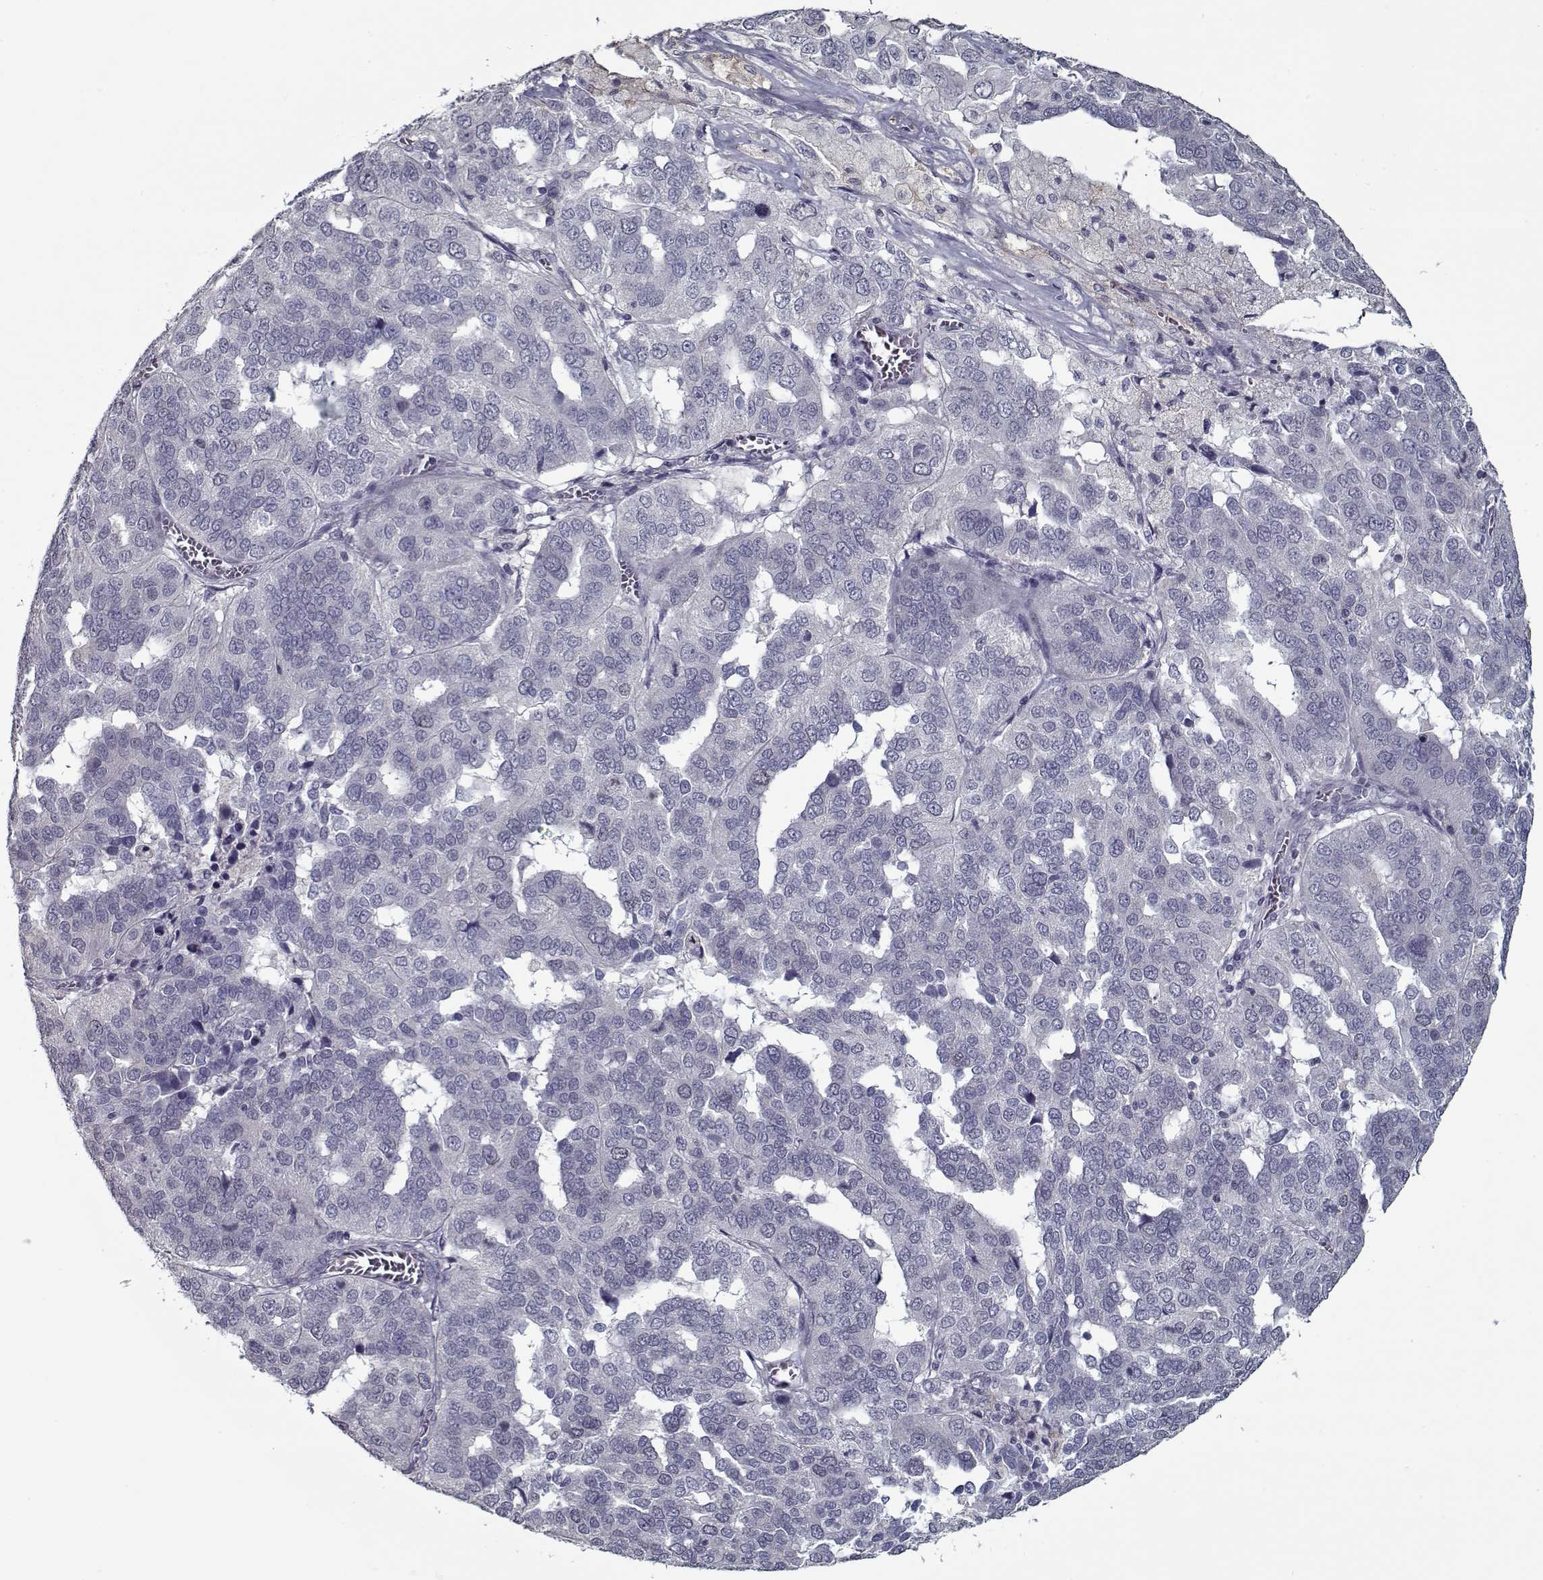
{"staining": {"intensity": "negative", "quantity": "none", "location": "none"}, "tissue": "ovarian cancer", "cell_type": "Tumor cells", "image_type": "cancer", "snomed": [{"axis": "morphology", "description": "Carcinoma, endometroid"}, {"axis": "topography", "description": "Soft tissue"}, {"axis": "topography", "description": "Ovary"}], "caption": "DAB immunohistochemical staining of ovarian cancer (endometroid carcinoma) demonstrates no significant positivity in tumor cells. Nuclei are stained in blue.", "gene": "SEC16B", "patient": {"sex": "female", "age": 52}}